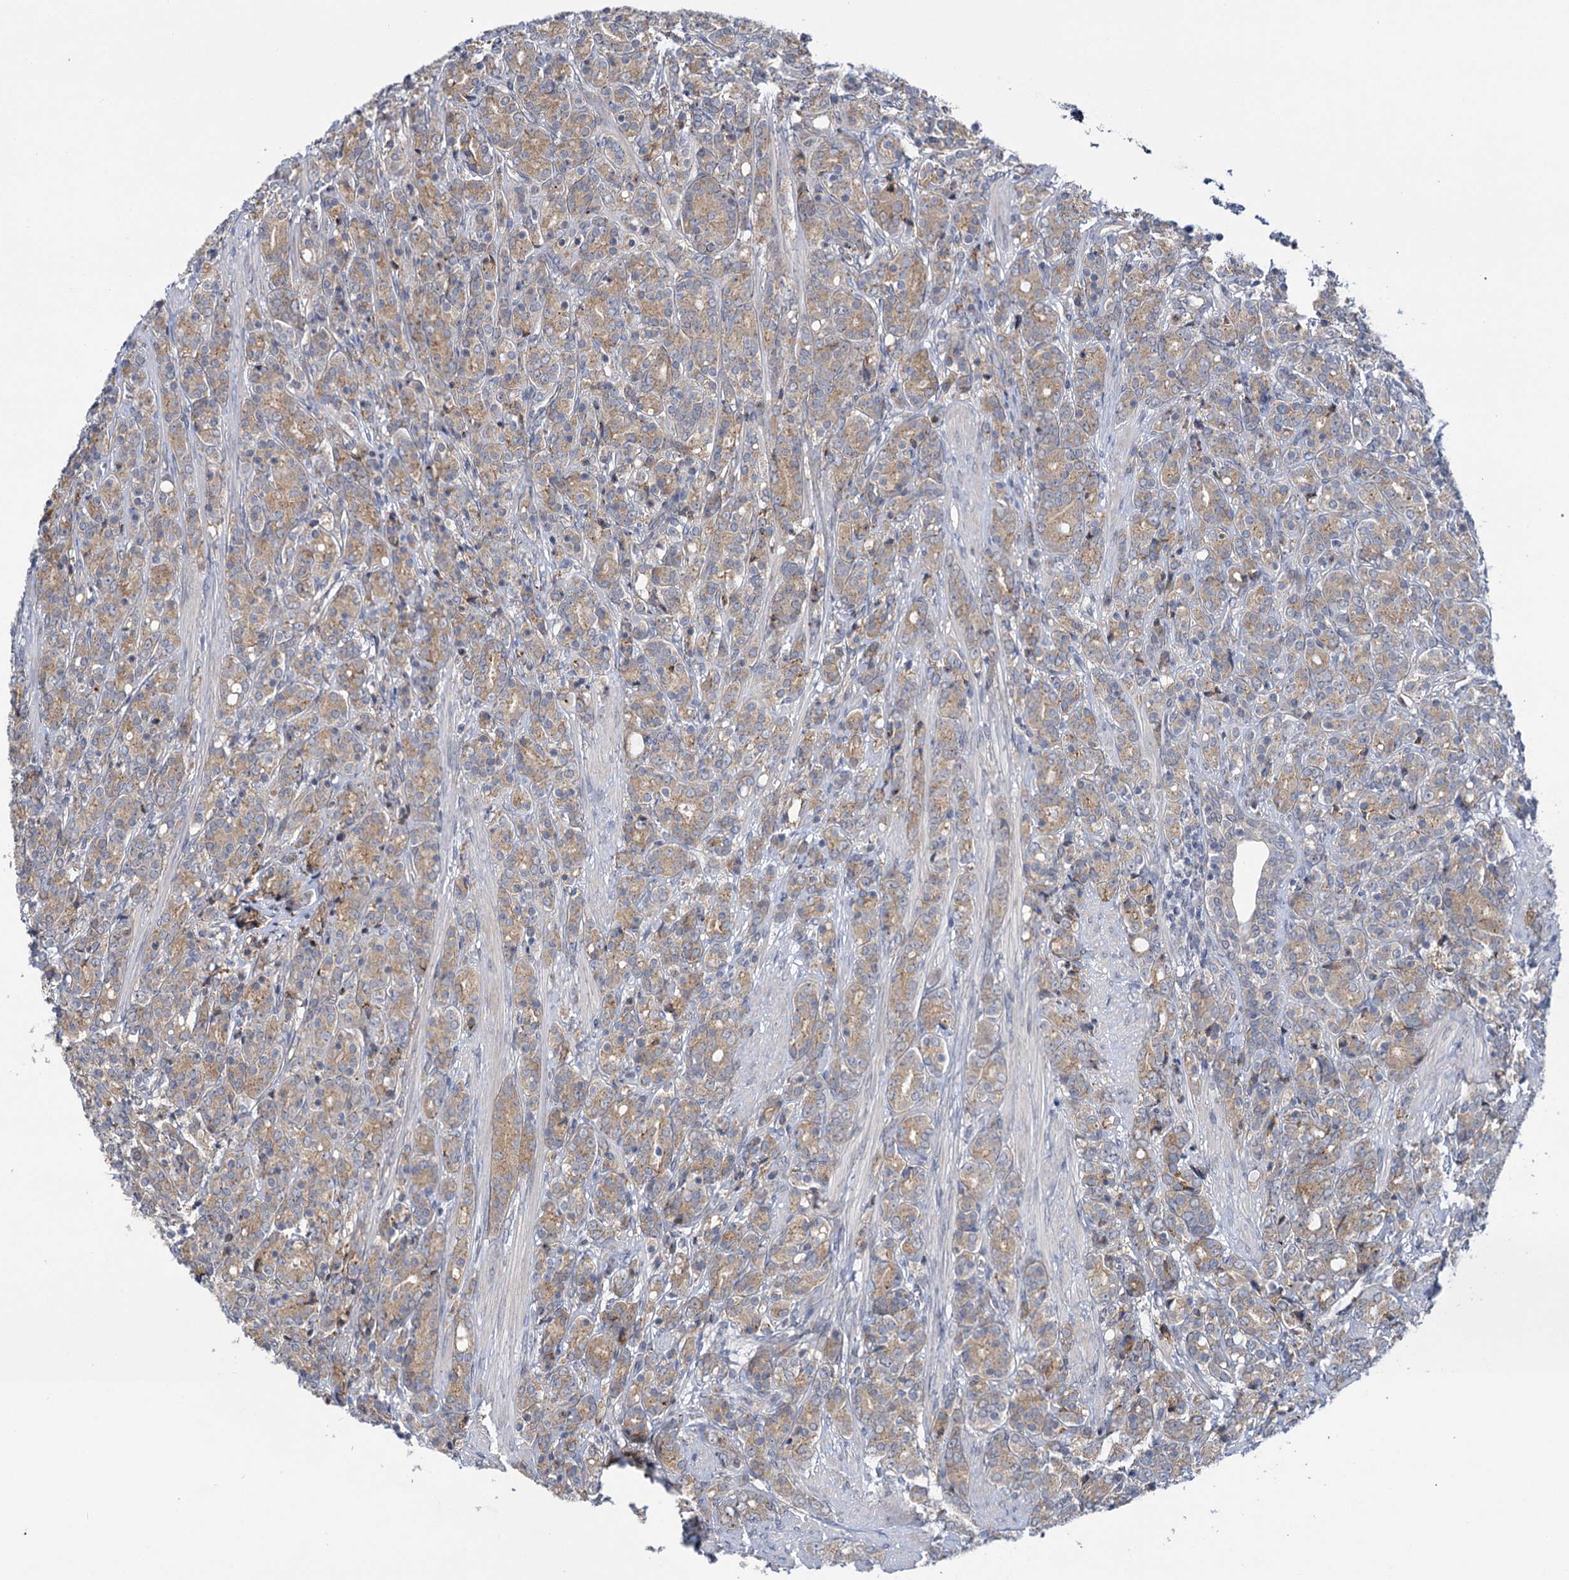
{"staining": {"intensity": "moderate", "quantity": ">75%", "location": "cytoplasmic/membranous"}, "tissue": "prostate cancer", "cell_type": "Tumor cells", "image_type": "cancer", "snomed": [{"axis": "morphology", "description": "Adenocarcinoma, High grade"}, {"axis": "topography", "description": "Prostate"}], "caption": "There is medium levels of moderate cytoplasmic/membranous staining in tumor cells of high-grade adenocarcinoma (prostate), as demonstrated by immunohistochemical staining (brown color).", "gene": "MBLAC2", "patient": {"sex": "male", "age": 62}}